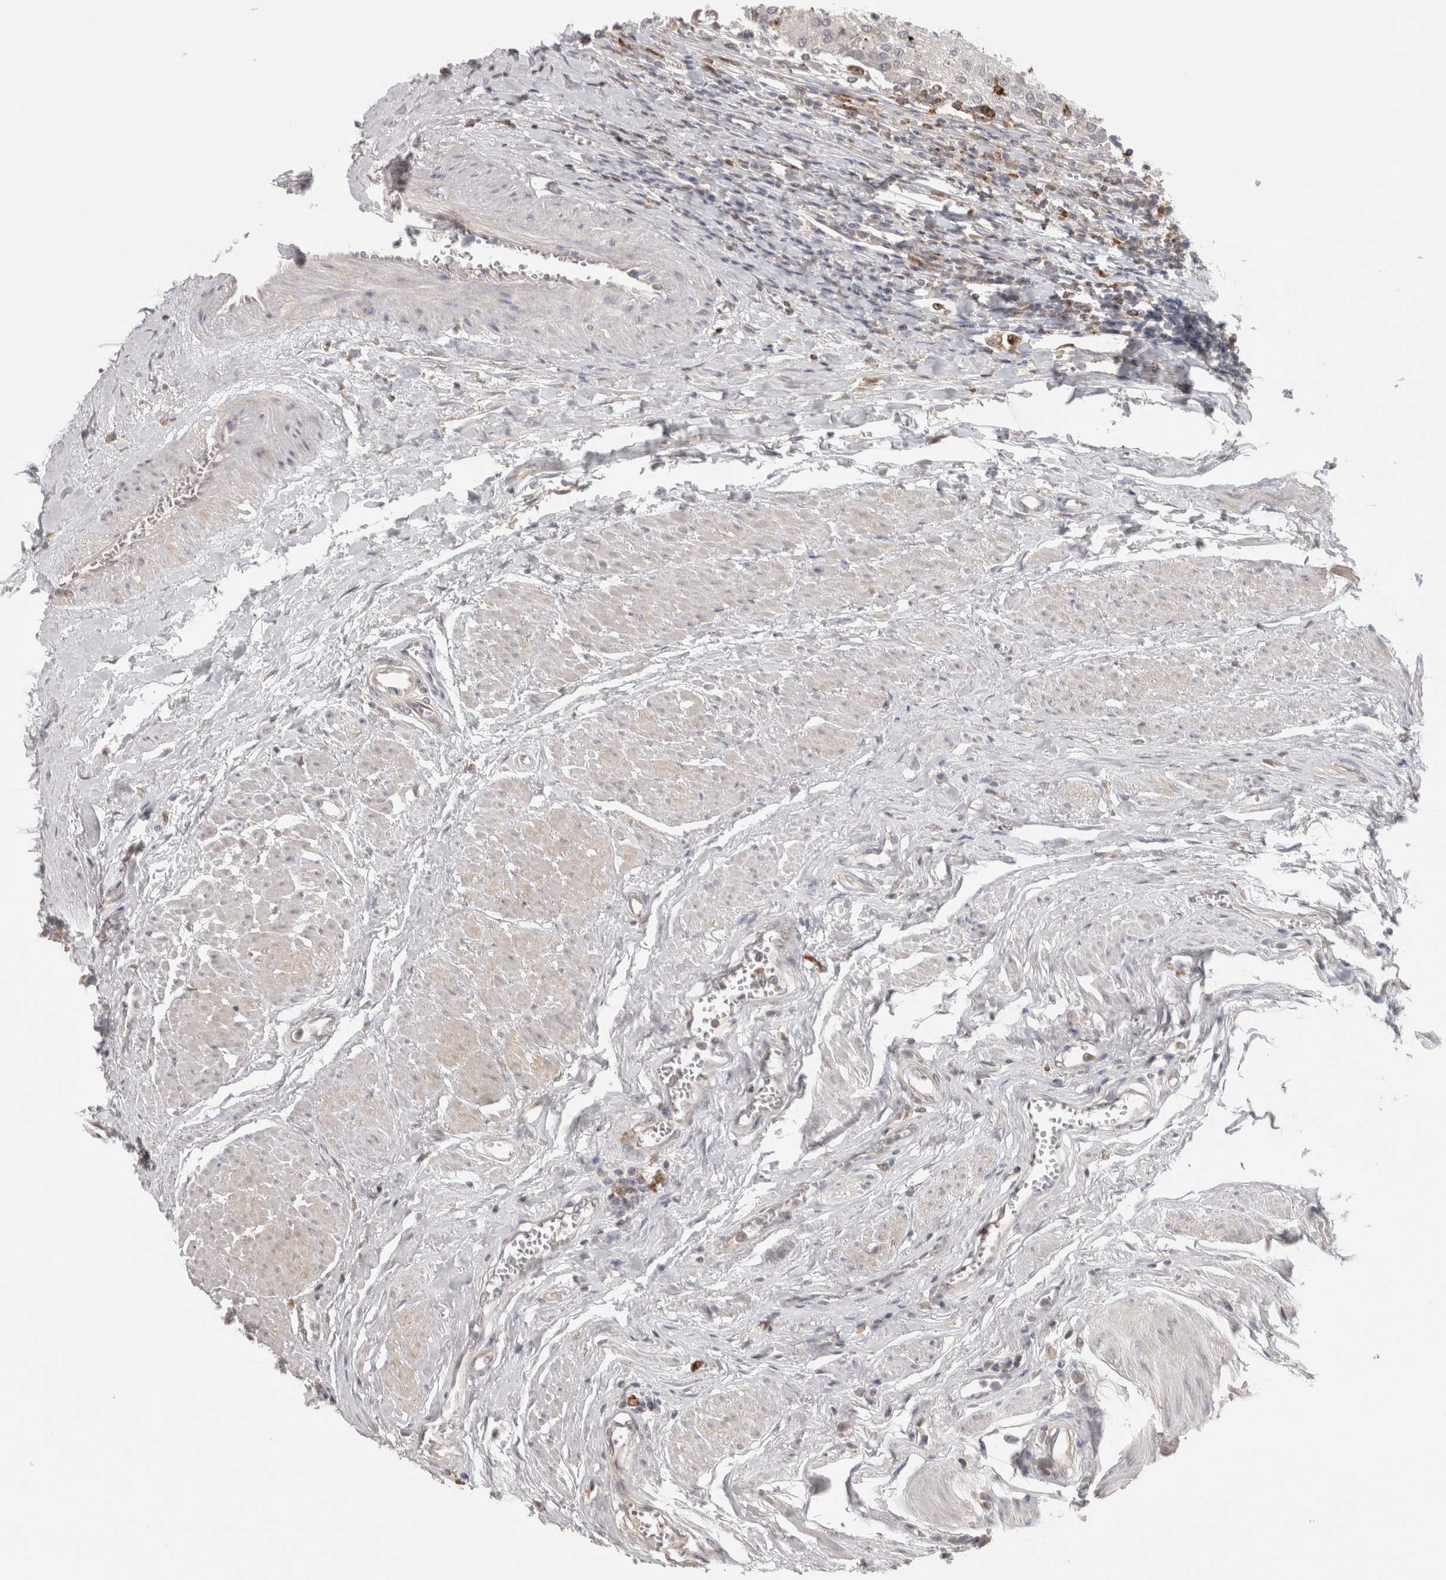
{"staining": {"intensity": "negative", "quantity": "none", "location": "none"}, "tissue": "urothelial cancer", "cell_type": "Tumor cells", "image_type": "cancer", "snomed": [{"axis": "morphology", "description": "Urothelial carcinoma, High grade"}, {"axis": "topography", "description": "Urinary bladder"}], "caption": "Tumor cells show no significant staining in urothelial cancer.", "gene": "HAVCR2", "patient": {"sex": "female", "age": 85}}